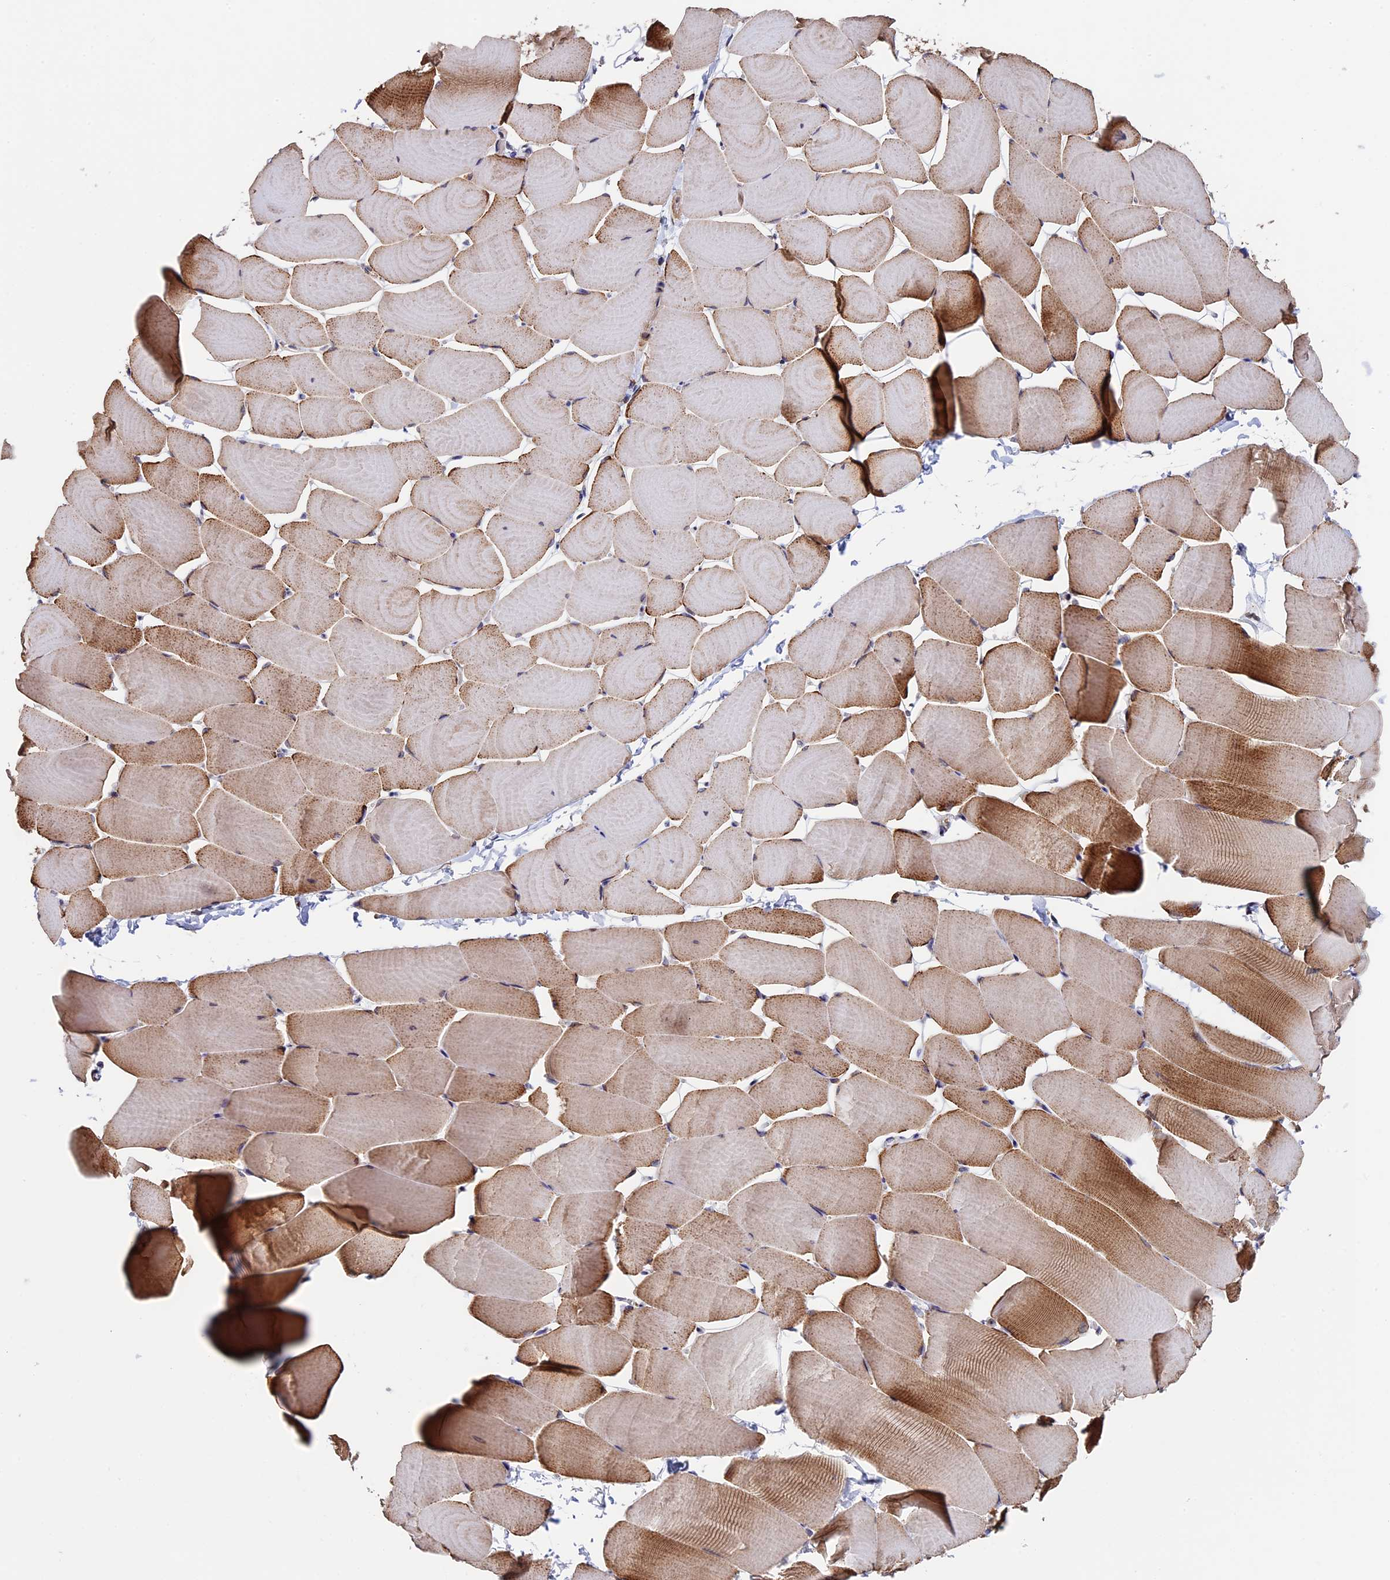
{"staining": {"intensity": "moderate", "quantity": "25%-75%", "location": "cytoplasmic/membranous"}, "tissue": "skeletal muscle", "cell_type": "Myocytes", "image_type": "normal", "snomed": [{"axis": "morphology", "description": "Normal tissue, NOS"}, {"axis": "topography", "description": "Skeletal muscle"}], "caption": "Immunohistochemical staining of benign skeletal muscle reveals 25%-75% levels of moderate cytoplasmic/membranous protein expression in about 25%-75% of myocytes.", "gene": "SLC9A5", "patient": {"sex": "male", "age": 25}}